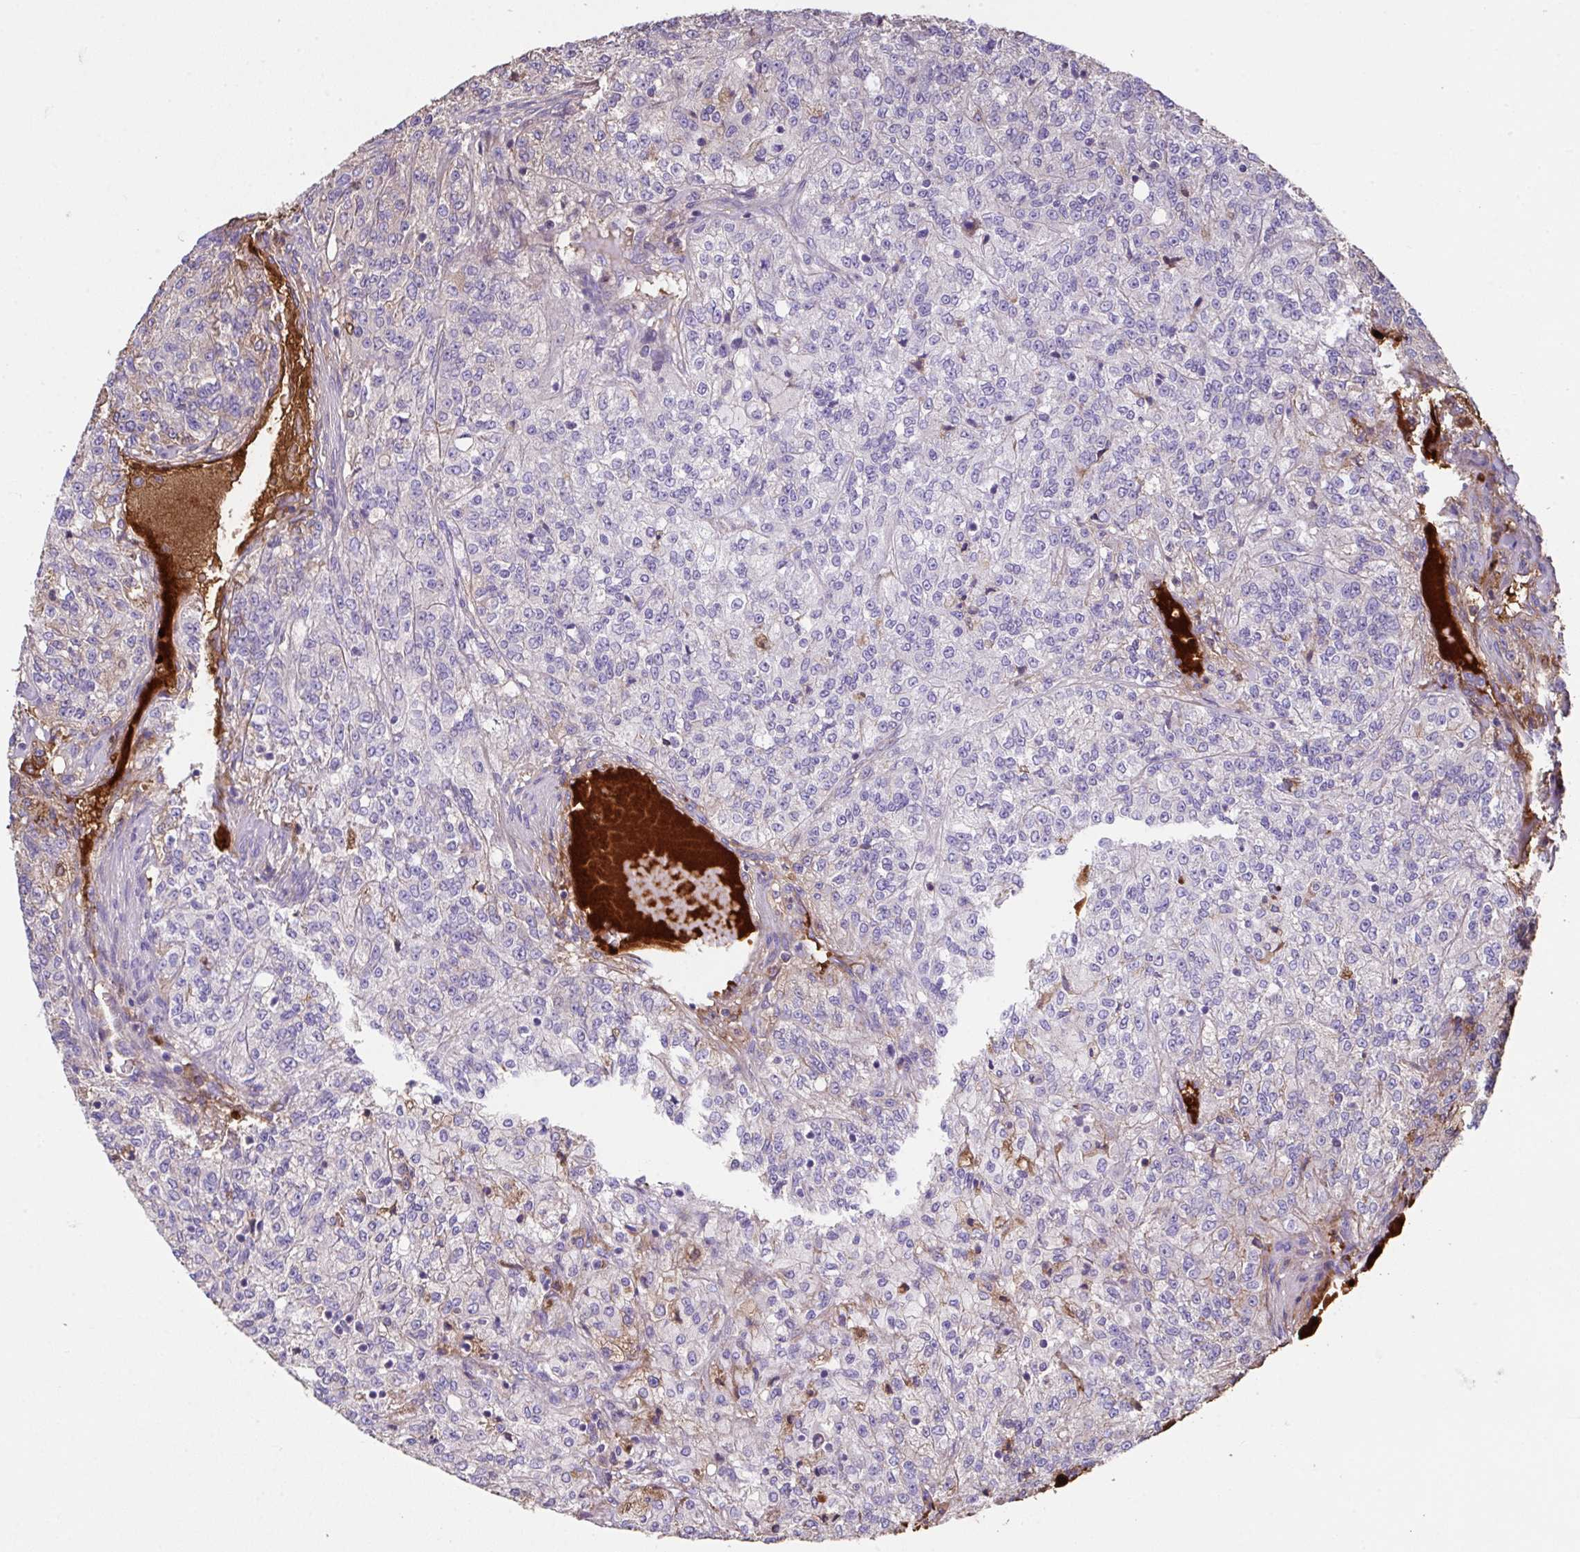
{"staining": {"intensity": "negative", "quantity": "none", "location": "none"}, "tissue": "renal cancer", "cell_type": "Tumor cells", "image_type": "cancer", "snomed": [{"axis": "morphology", "description": "Adenocarcinoma, NOS"}, {"axis": "topography", "description": "Kidney"}], "caption": "Immunohistochemistry (IHC) photomicrograph of human renal cancer (adenocarcinoma) stained for a protein (brown), which shows no staining in tumor cells.", "gene": "ZNF813", "patient": {"sex": "female", "age": 63}}